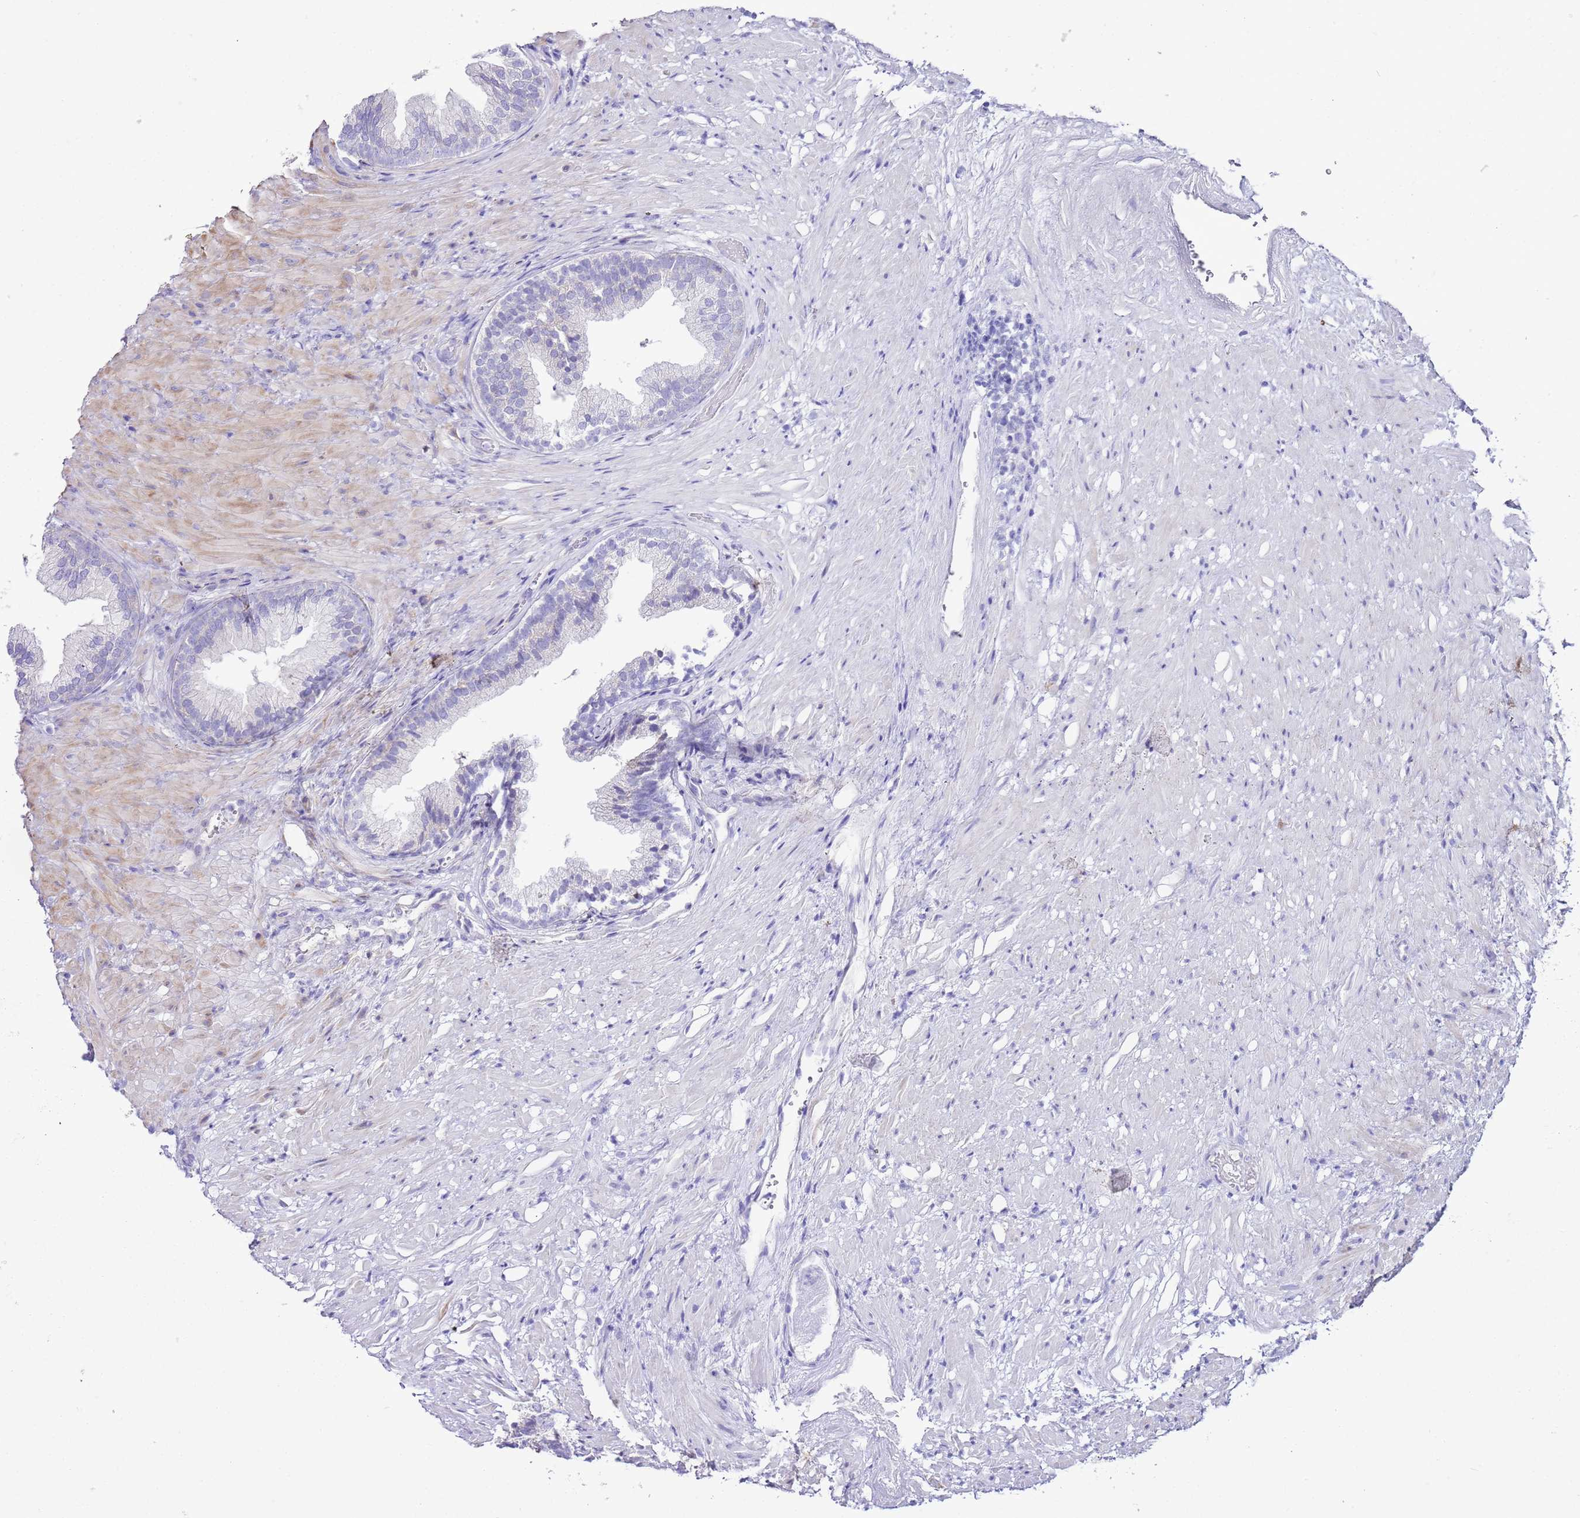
{"staining": {"intensity": "moderate", "quantity": "25%-75%", "location": "cytoplasmic/membranous"}, "tissue": "prostate", "cell_type": "Glandular cells", "image_type": "normal", "snomed": [{"axis": "morphology", "description": "Normal tissue, NOS"}, {"axis": "topography", "description": "Prostate"}], "caption": "Immunohistochemical staining of unremarkable prostate reveals medium levels of moderate cytoplasmic/membranous positivity in approximately 25%-75% of glandular cells. Using DAB (3,3'-diaminobenzidine) (brown) and hematoxylin (blue) stains, captured at high magnification using brightfield microscopy.", "gene": "RPS10", "patient": {"sex": "male", "age": 76}}